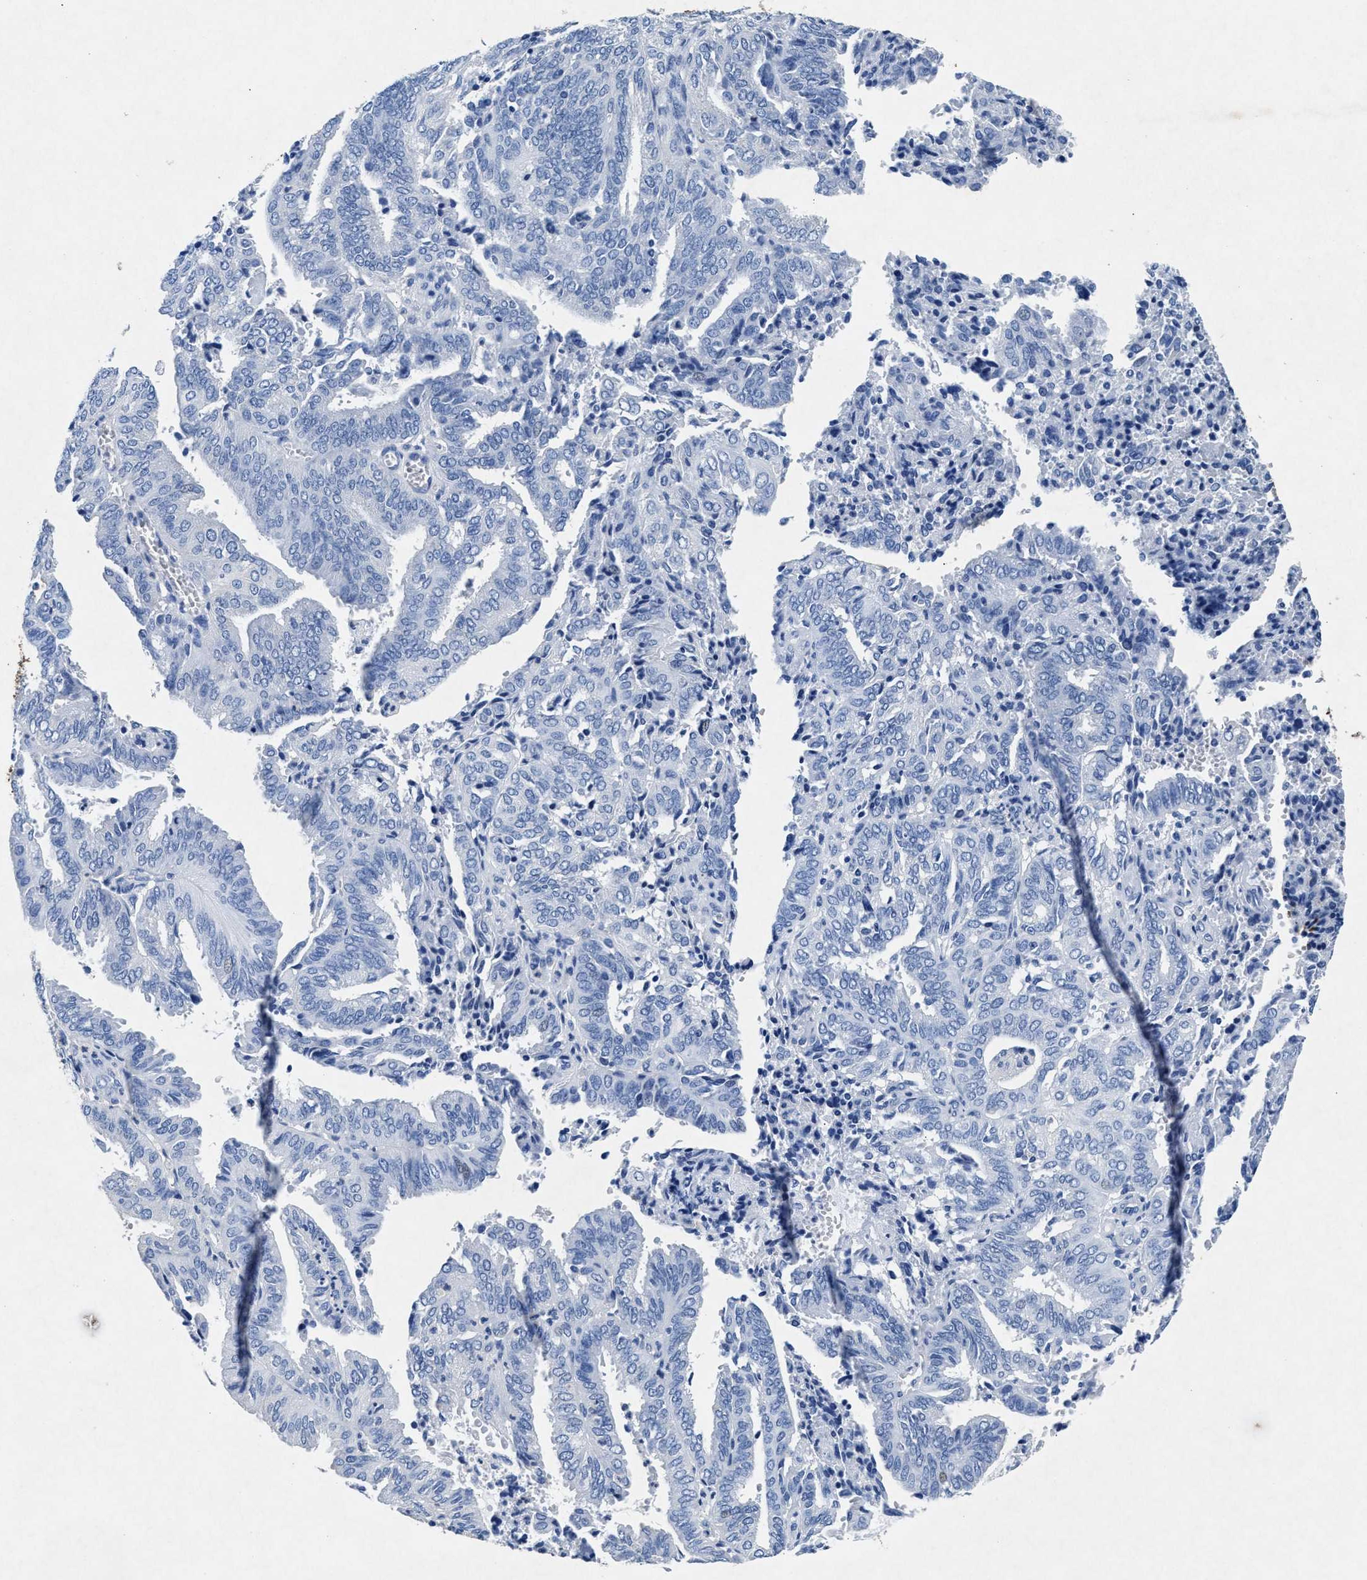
{"staining": {"intensity": "negative", "quantity": "none", "location": "none"}, "tissue": "endometrial cancer", "cell_type": "Tumor cells", "image_type": "cancer", "snomed": [{"axis": "morphology", "description": "Adenocarcinoma, NOS"}, {"axis": "topography", "description": "Uterus"}], "caption": "An immunohistochemistry photomicrograph of endometrial adenocarcinoma is shown. There is no staining in tumor cells of endometrial adenocarcinoma.", "gene": "MAP6", "patient": {"sex": "female", "age": 60}}